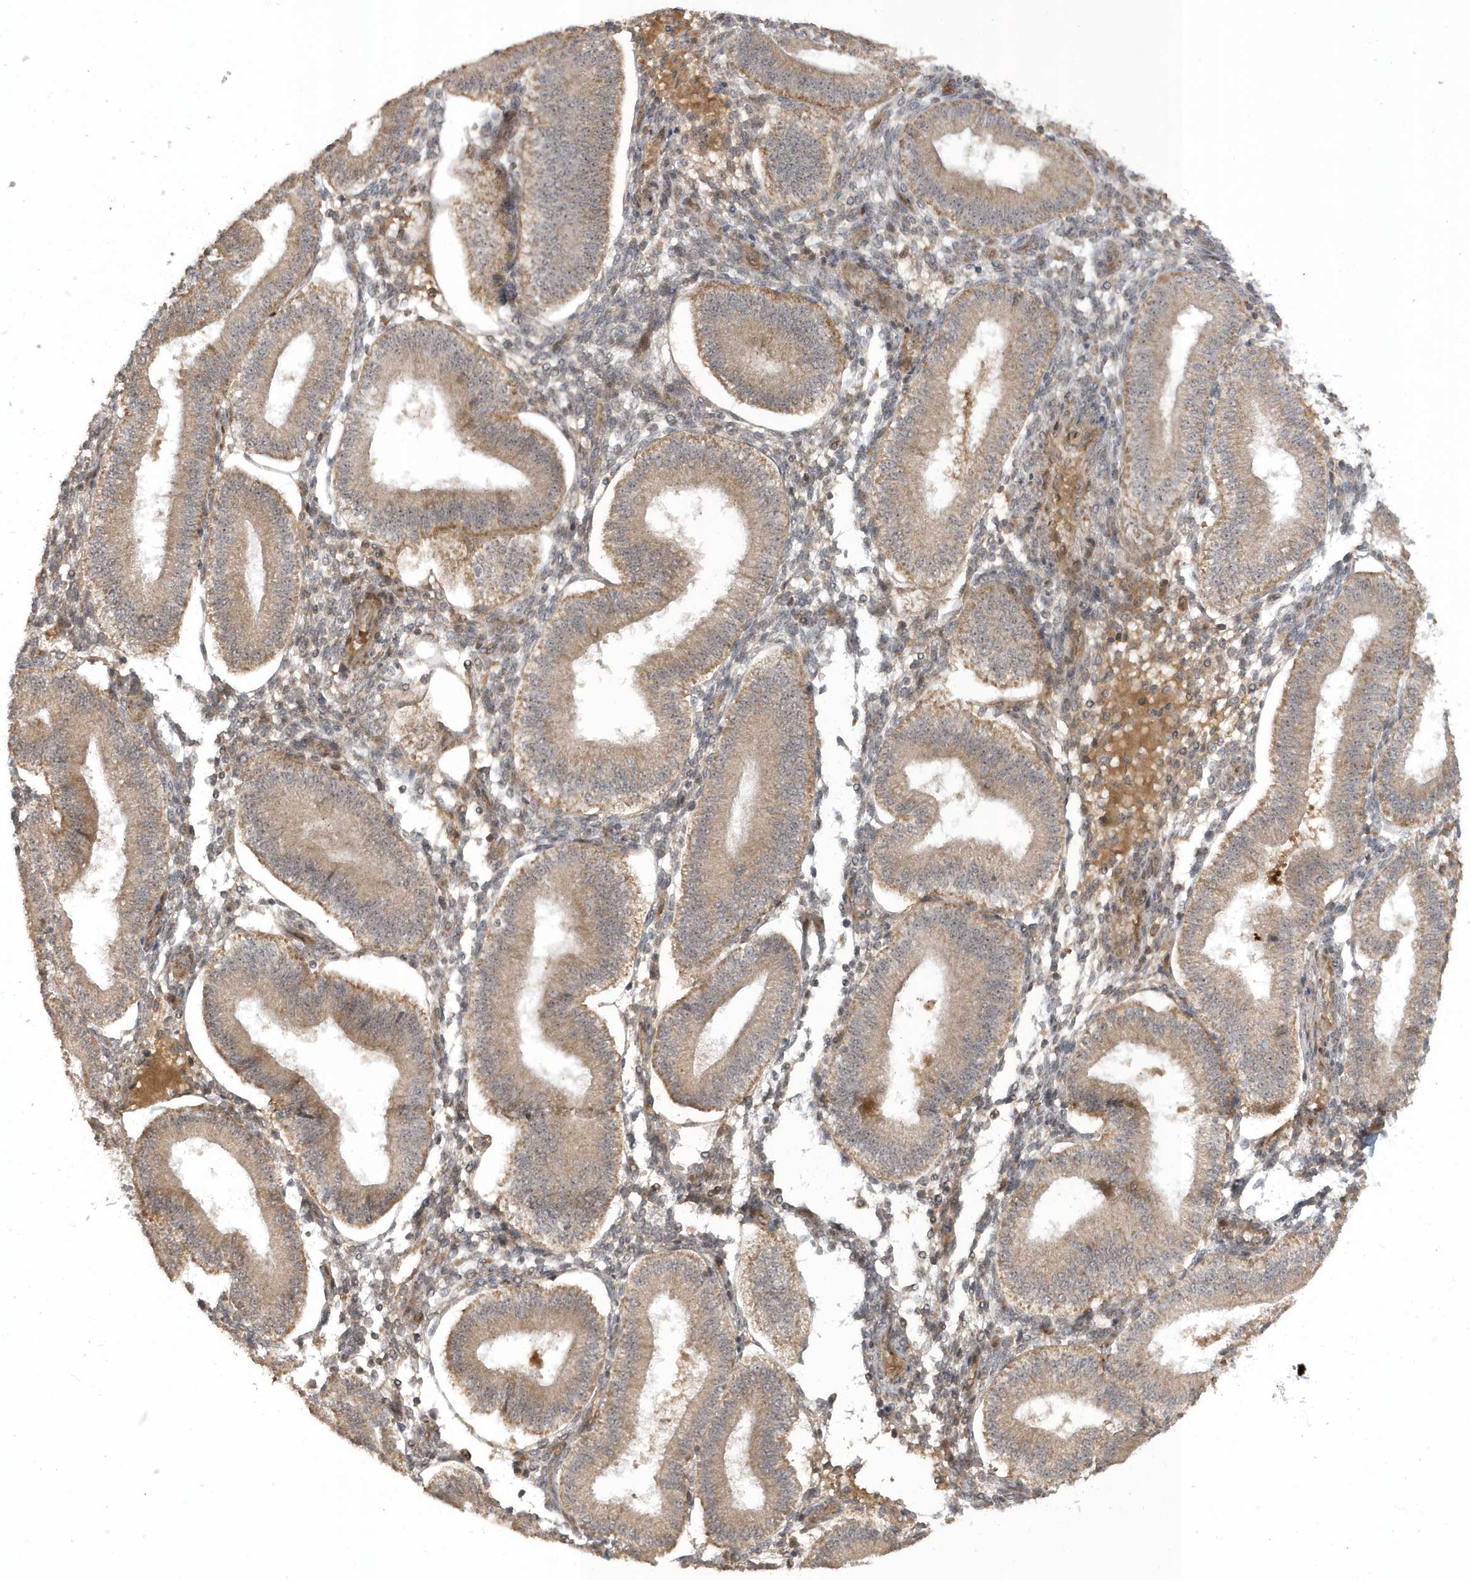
{"staining": {"intensity": "weak", "quantity": "25%-75%", "location": "cytoplasmic/membranous"}, "tissue": "endometrium", "cell_type": "Cells in endometrial stroma", "image_type": "normal", "snomed": [{"axis": "morphology", "description": "Normal tissue, NOS"}, {"axis": "topography", "description": "Endometrium"}], "caption": "A histopathology image of endometrium stained for a protein exhibits weak cytoplasmic/membranous brown staining in cells in endometrial stroma. Immunohistochemistry (ihc) stains the protein of interest in brown and the nuclei are stained blue.", "gene": "ECM2", "patient": {"sex": "female", "age": 39}}